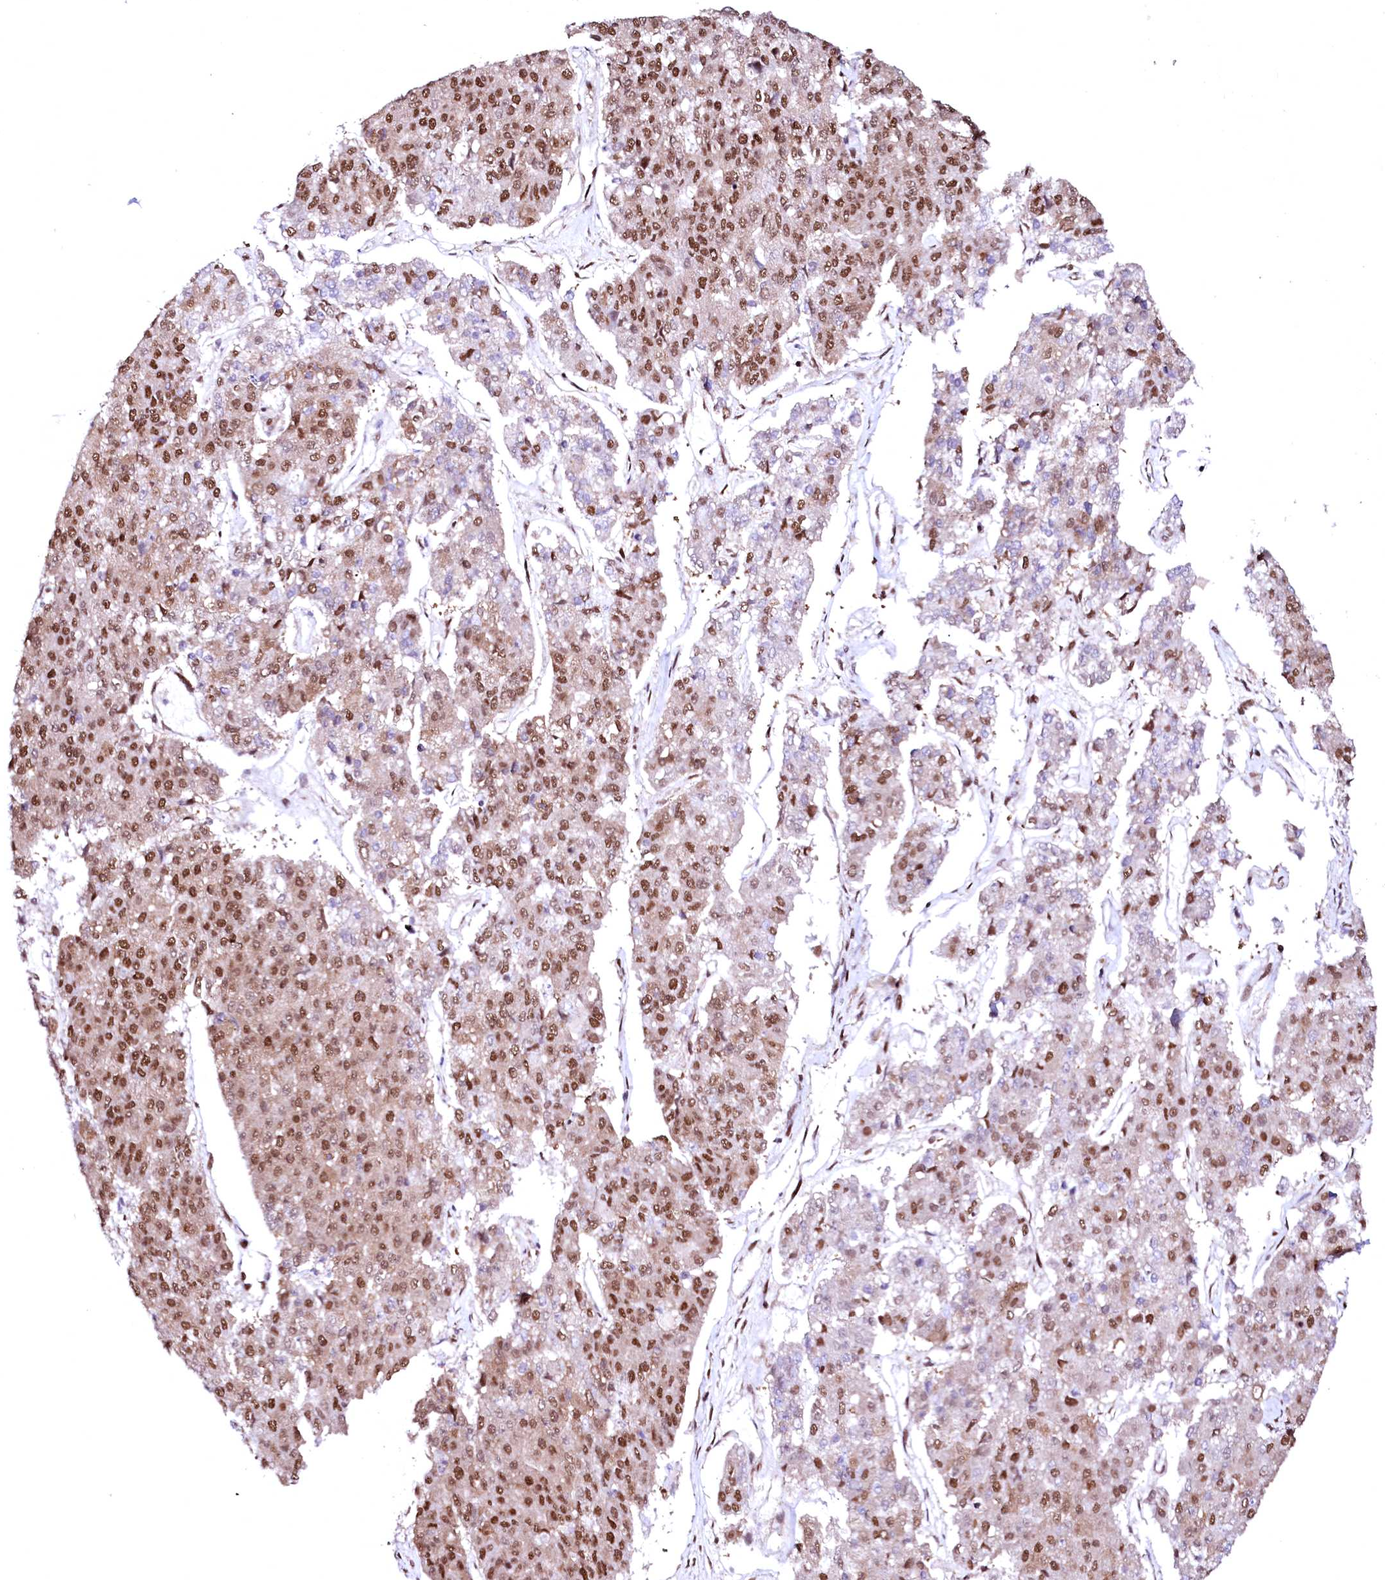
{"staining": {"intensity": "strong", "quantity": ">75%", "location": "nuclear"}, "tissue": "pancreatic cancer", "cell_type": "Tumor cells", "image_type": "cancer", "snomed": [{"axis": "morphology", "description": "Adenocarcinoma, NOS"}, {"axis": "topography", "description": "Pancreas"}], "caption": "IHC photomicrograph of human adenocarcinoma (pancreatic) stained for a protein (brown), which reveals high levels of strong nuclear positivity in about >75% of tumor cells.", "gene": "CPSF6", "patient": {"sex": "male", "age": 50}}